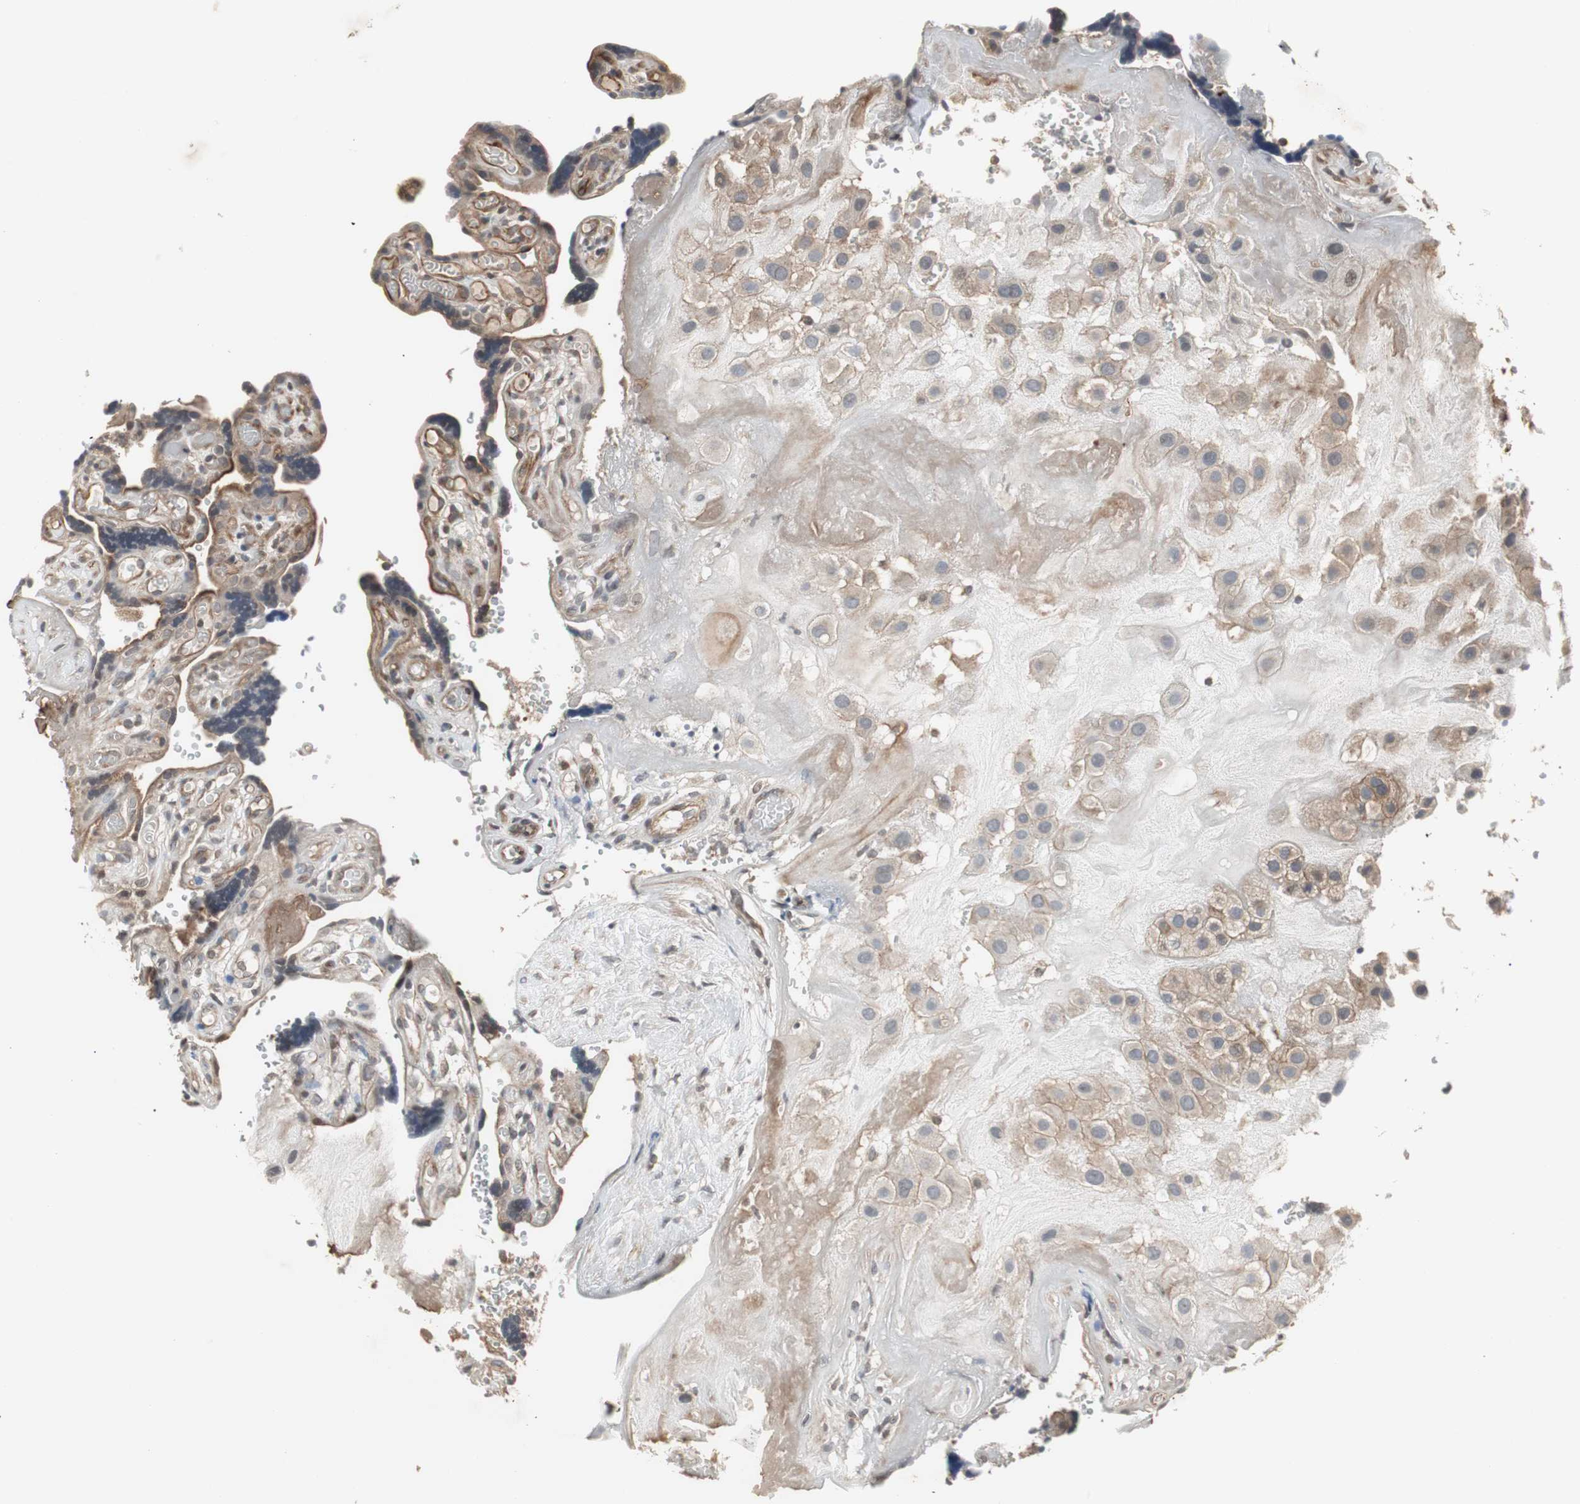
{"staining": {"intensity": "moderate", "quantity": ">75%", "location": "cytoplasmic/membranous"}, "tissue": "placenta", "cell_type": "Decidual cells", "image_type": "normal", "snomed": [{"axis": "morphology", "description": "Normal tissue, NOS"}, {"axis": "topography", "description": "Placenta"}], "caption": "Immunohistochemical staining of unremarkable placenta shows >75% levels of moderate cytoplasmic/membranous protein positivity in approximately >75% of decidual cells.", "gene": "ATP2B2", "patient": {"sex": "female", "age": 30}}